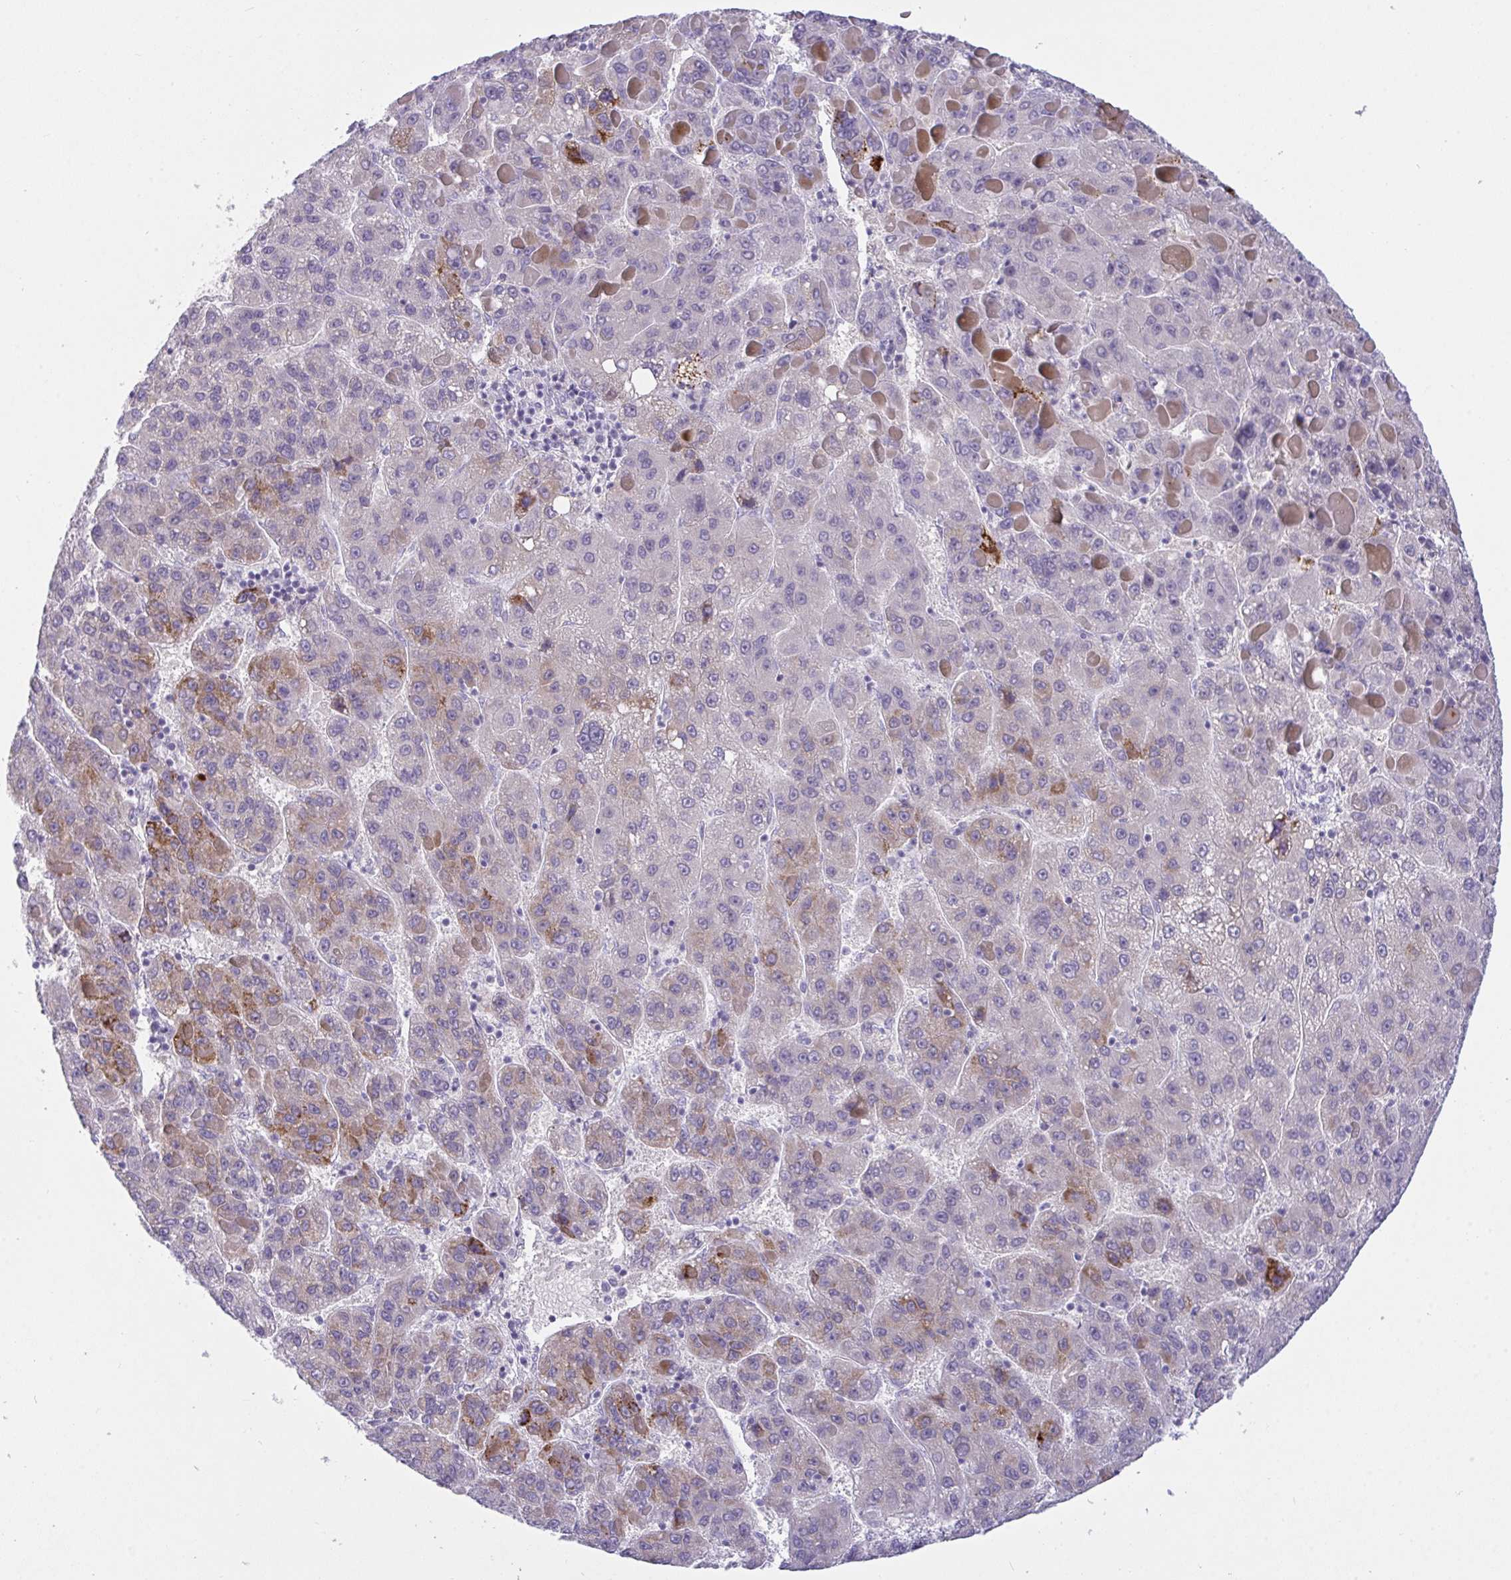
{"staining": {"intensity": "moderate", "quantity": "<25%", "location": "cytoplasmic/membranous"}, "tissue": "liver cancer", "cell_type": "Tumor cells", "image_type": "cancer", "snomed": [{"axis": "morphology", "description": "Carcinoma, Hepatocellular, NOS"}, {"axis": "topography", "description": "Liver"}], "caption": "Hepatocellular carcinoma (liver) stained with immunohistochemistry (IHC) shows moderate cytoplasmic/membranous positivity in approximately <25% of tumor cells.", "gene": "SEMA6B", "patient": {"sex": "female", "age": 82}}